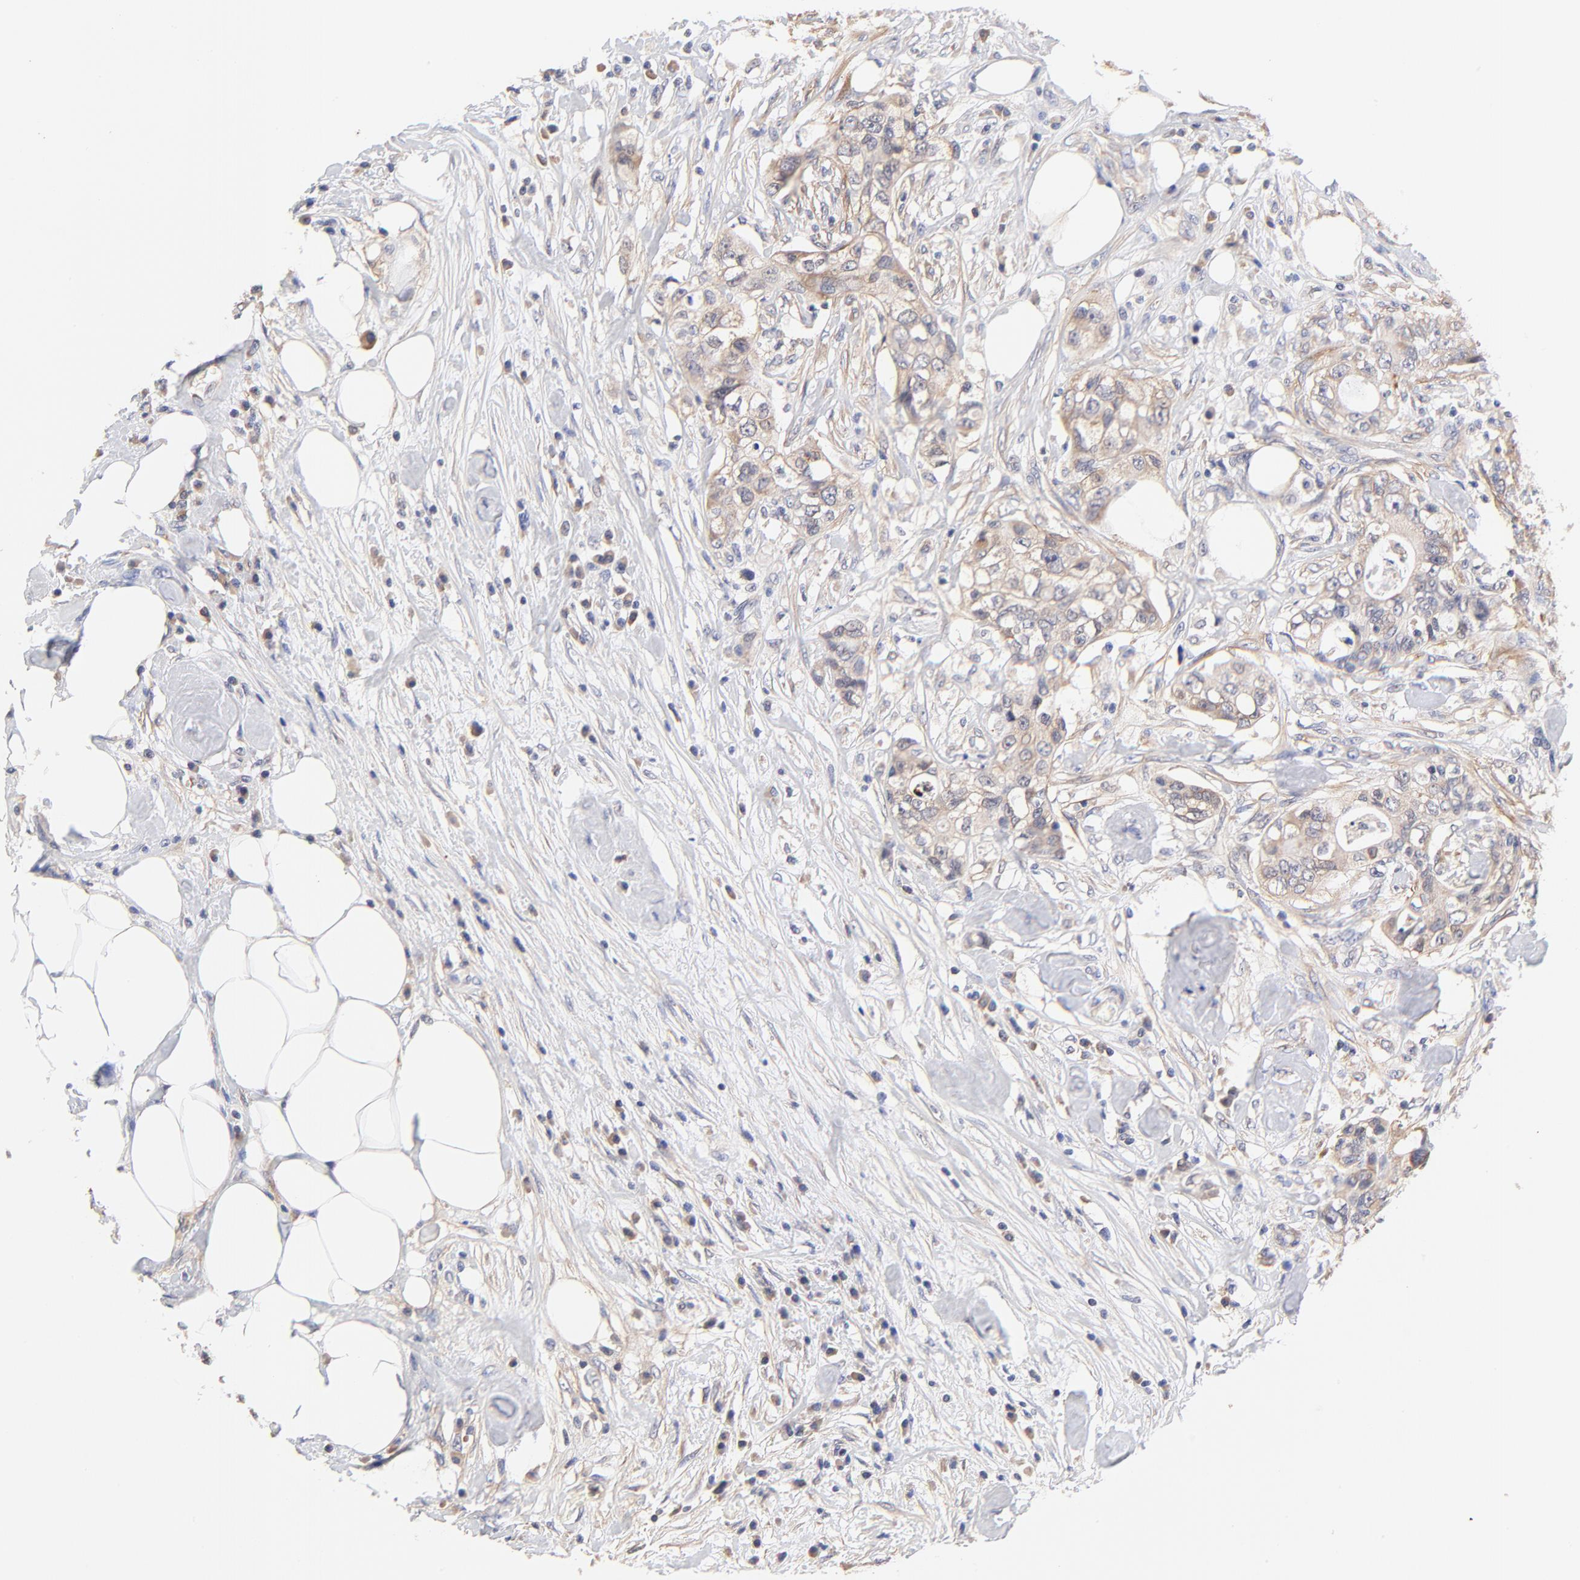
{"staining": {"intensity": "weak", "quantity": ">75%", "location": "cytoplasmic/membranous"}, "tissue": "colorectal cancer", "cell_type": "Tumor cells", "image_type": "cancer", "snomed": [{"axis": "morphology", "description": "Adenocarcinoma, NOS"}, {"axis": "topography", "description": "Rectum"}], "caption": "Immunohistochemistry (DAB) staining of adenocarcinoma (colorectal) displays weak cytoplasmic/membranous protein staining in about >75% of tumor cells.", "gene": "PTK7", "patient": {"sex": "female", "age": 57}}